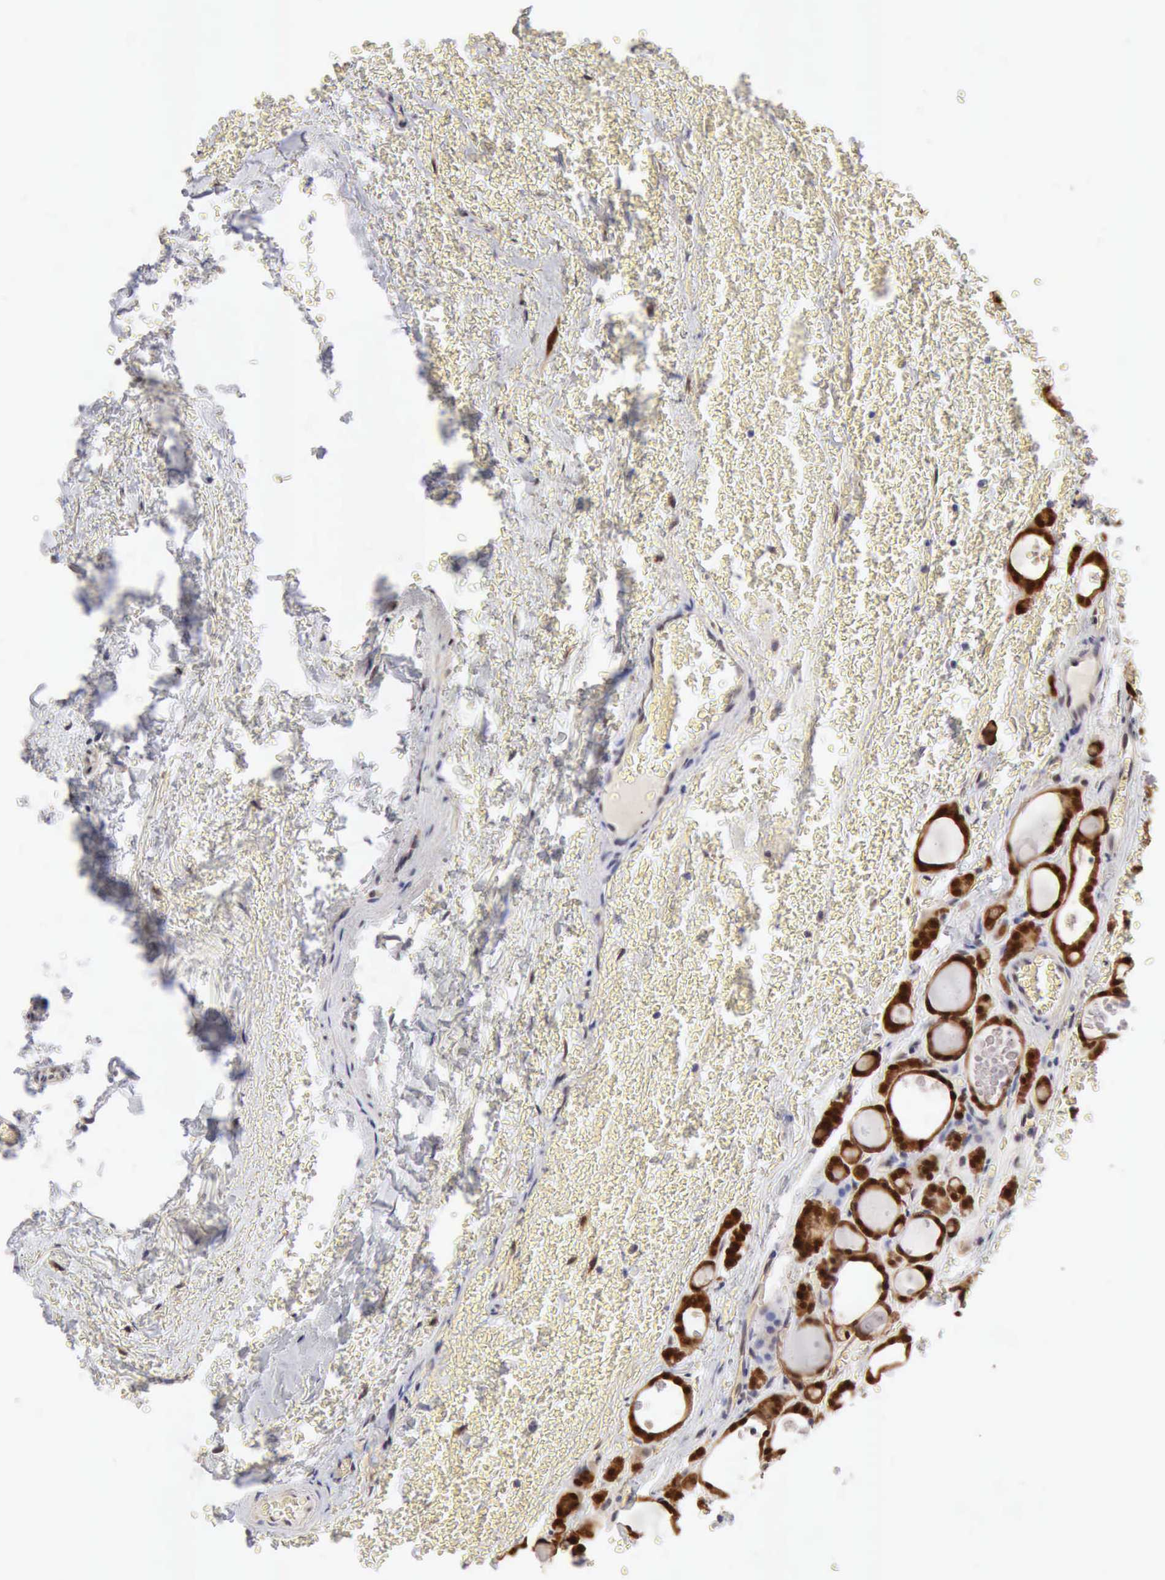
{"staining": {"intensity": "strong", "quantity": ">75%", "location": "cytoplasmic/membranous,nuclear"}, "tissue": "thyroid cancer", "cell_type": "Tumor cells", "image_type": "cancer", "snomed": [{"axis": "morphology", "description": "Follicular adenoma carcinoma, NOS"}, {"axis": "topography", "description": "Thyroid gland"}], "caption": "Strong cytoplasmic/membranous and nuclear staining for a protein is appreciated in about >75% of tumor cells of follicular adenoma carcinoma (thyroid) using immunohistochemistry (IHC).", "gene": "PTGR2", "patient": {"sex": "female", "age": 71}}